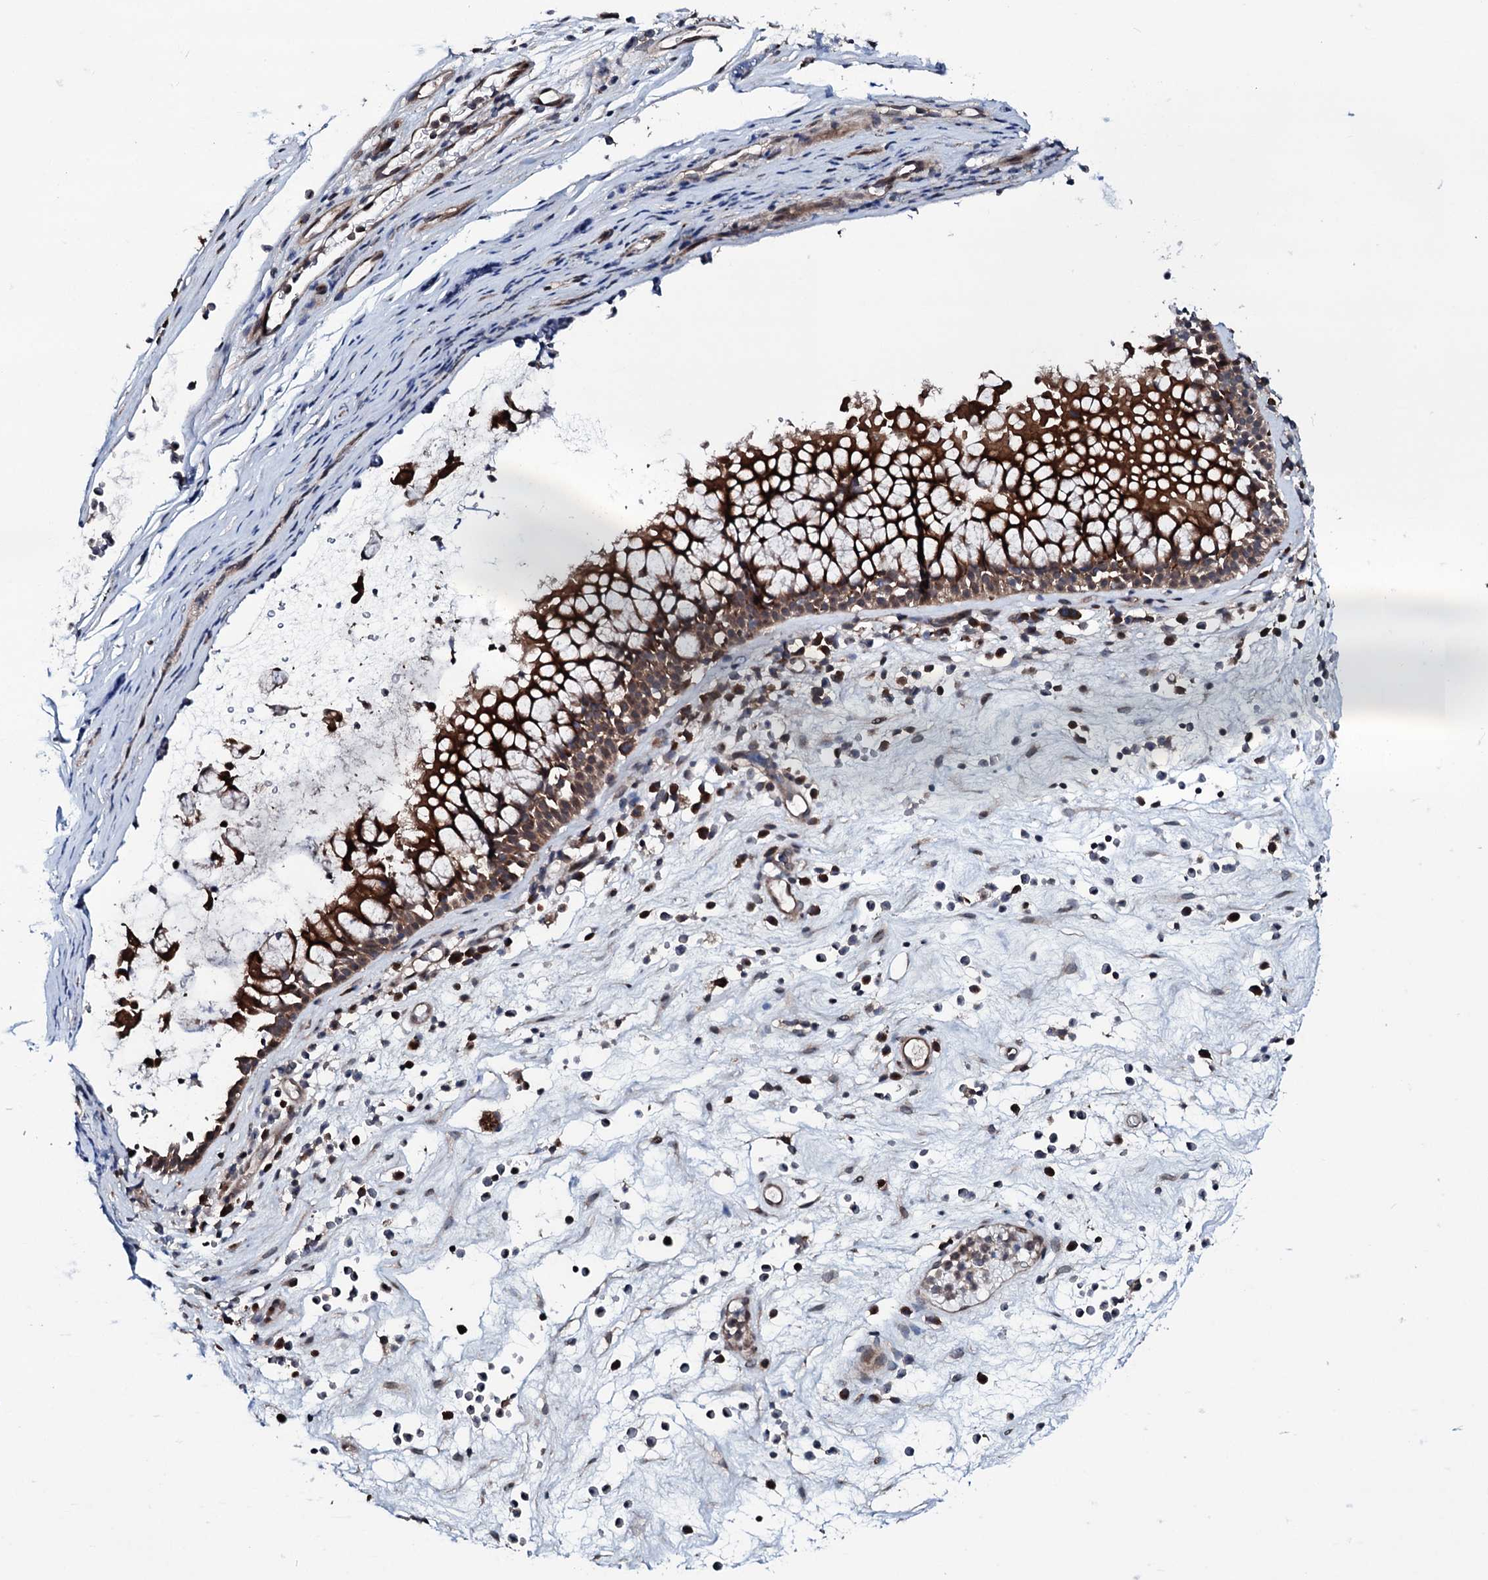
{"staining": {"intensity": "moderate", "quantity": ">75%", "location": "cytoplasmic/membranous"}, "tissue": "nasopharynx", "cell_type": "Respiratory epithelial cells", "image_type": "normal", "snomed": [{"axis": "morphology", "description": "Normal tissue, NOS"}, {"axis": "morphology", "description": "Inflammation, NOS"}, {"axis": "morphology", "description": "Malignant melanoma, Metastatic site"}, {"axis": "topography", "description": "Nasopharynx"}], "caption": "Immunohistochemical staining of unremarkable nasopharynx exhibits moderate cytoplasmic/membranous protein positivity in approximately >75% of respiratory epithelial cells.", "gene": "OGFOD2", "patient": {"sex": "male", "age": 70}}